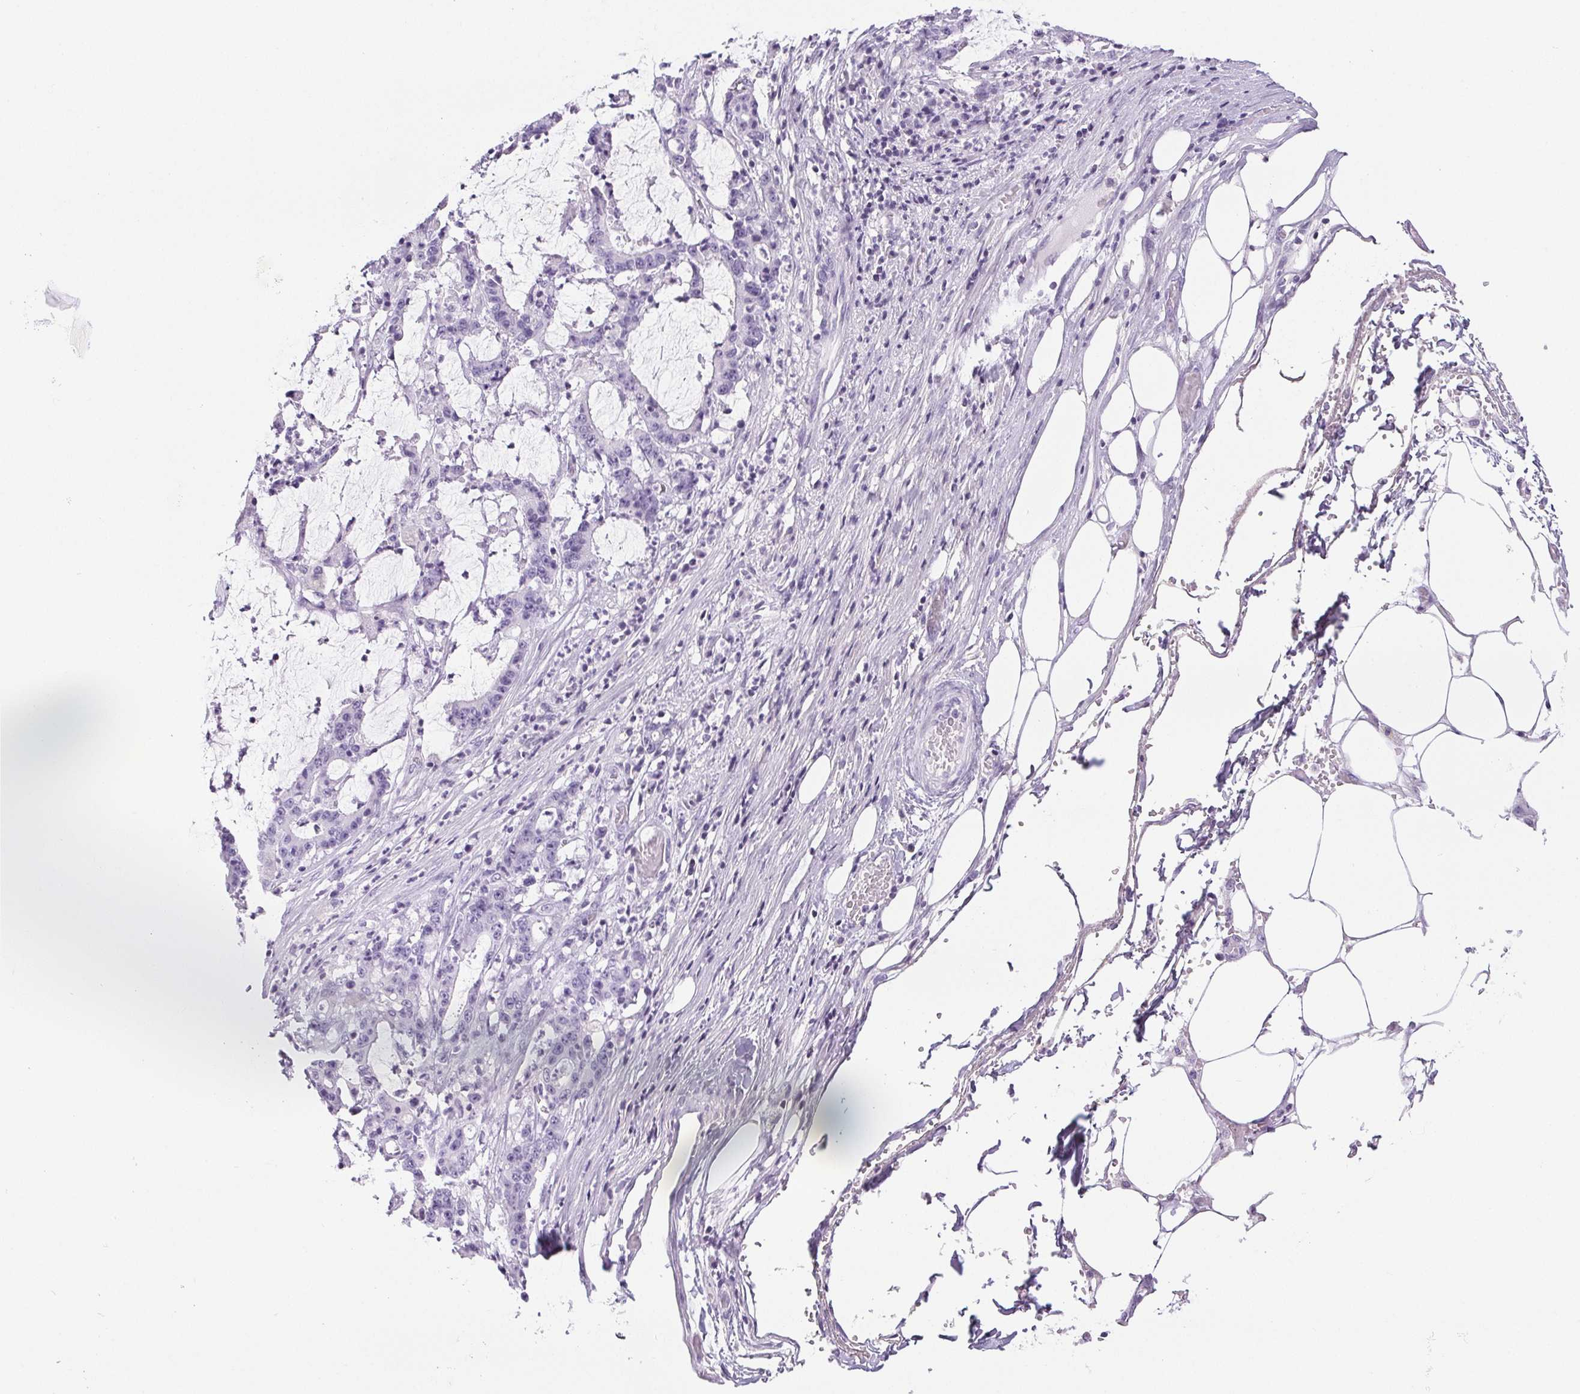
{"staining": {"intensity": "negative", "quantity": "none", "location": "none"}, "tissue": "stomach cancer", "cell_type": "Tumor cells", "image_type": "cancer", "snomed": [{"axis": "morphology", "description": "Adenocarcinoma, NOS"}, {"axis": "topography", "description": "Stomach, upper"}], "caption": "An IHC micrograph of adenocarcinoma (stomach) is shown. There is no staining in tumor cells of adenocarcinoma (stomach).", "gene": "BEND2", "patient": {"sex": "male", "age": 68}}